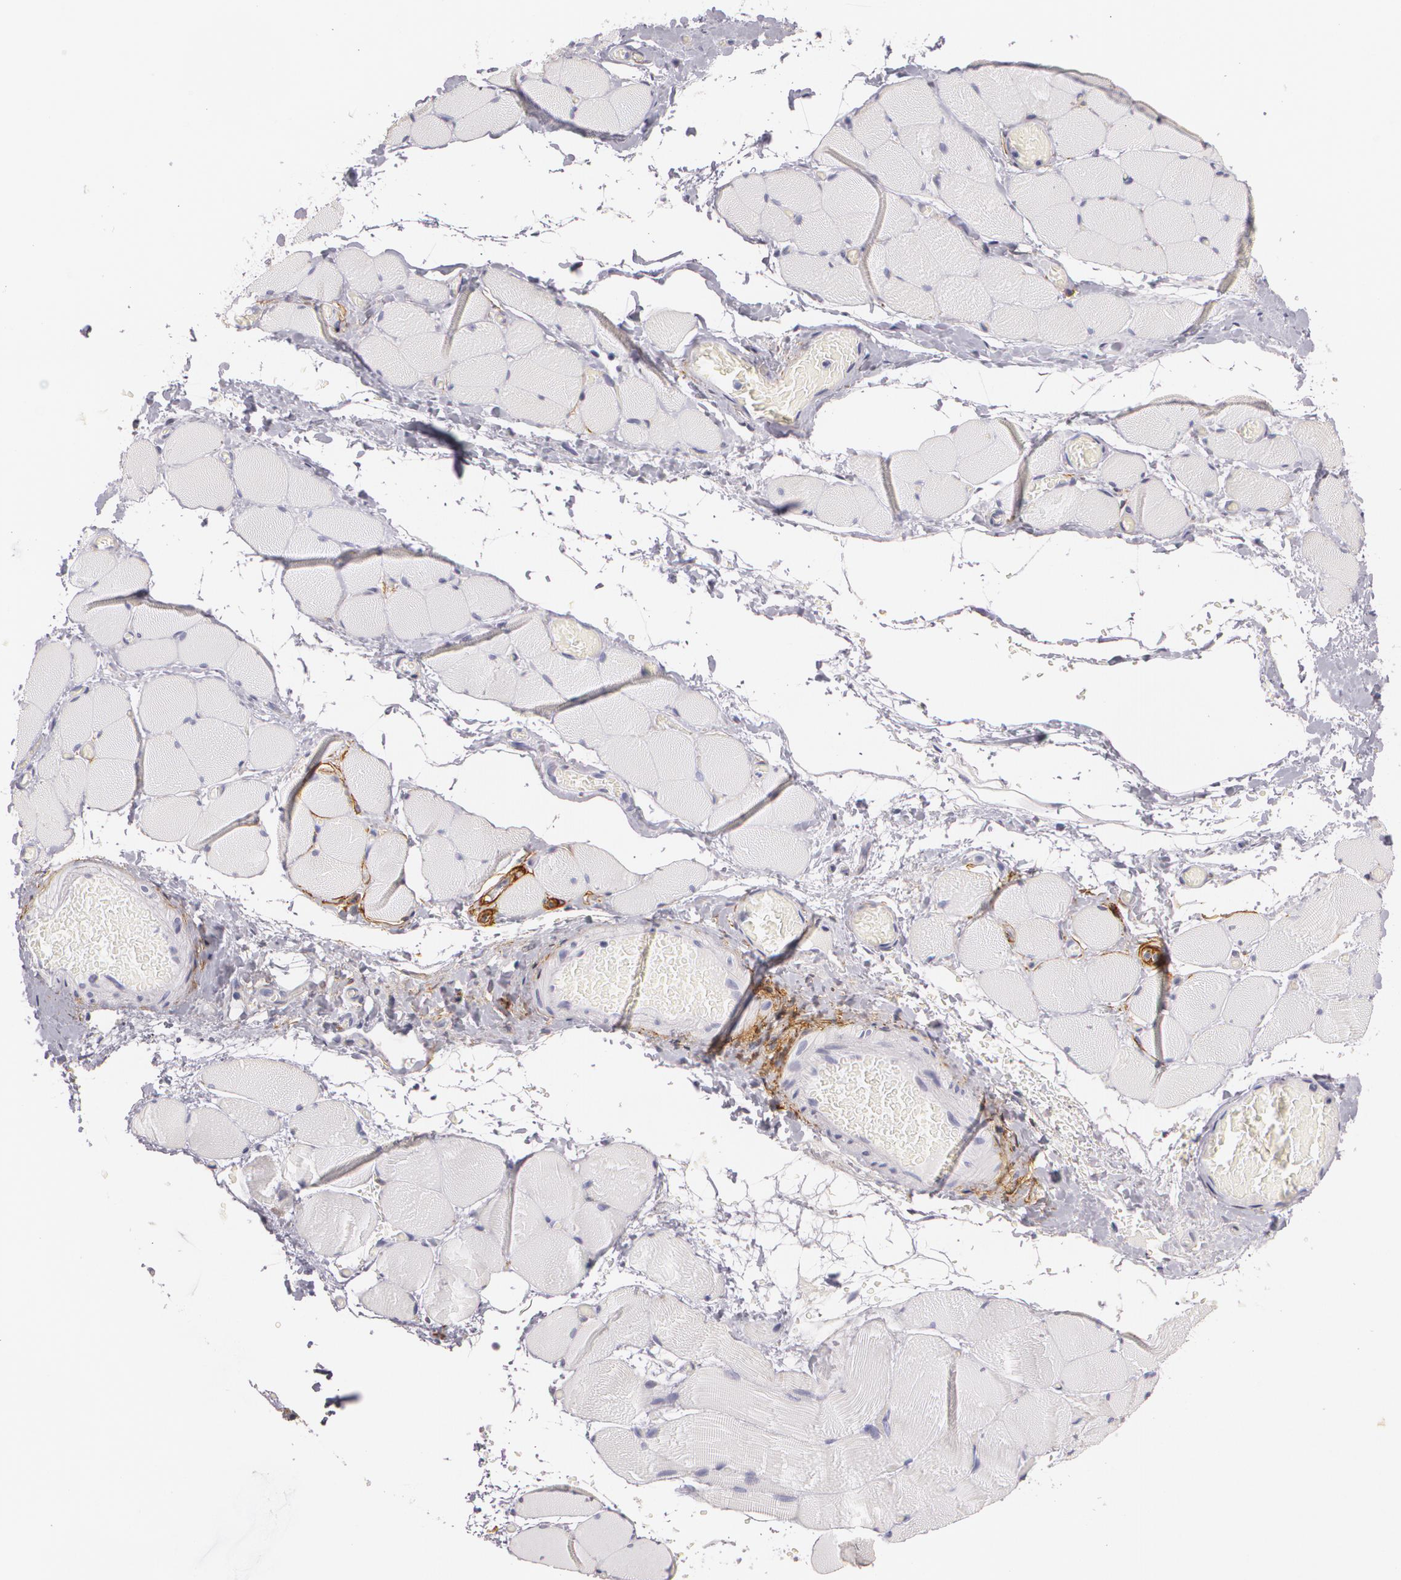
{"staining": {"intensity": "negative", "quantity": "none", "location": "none"}, "tissue": "skeletal muscle", "cell_type": "Myocytes", "image_type": "normal", "snomed": [{"axis": "morphology", "description": "Normal tissue, NOS"}, {"axis": "topography", "description": "Skeletal muscle"}, {"axis": "topography", "description": "Soft tissue"}], "caption": "IHC micrograph of benign skeletal muscle: skeletal muscle stained with DAB exhibits no significant protein expression in myocytes.", "gene": "NGFR", "patient": {"sex": "female", "age": 58}}